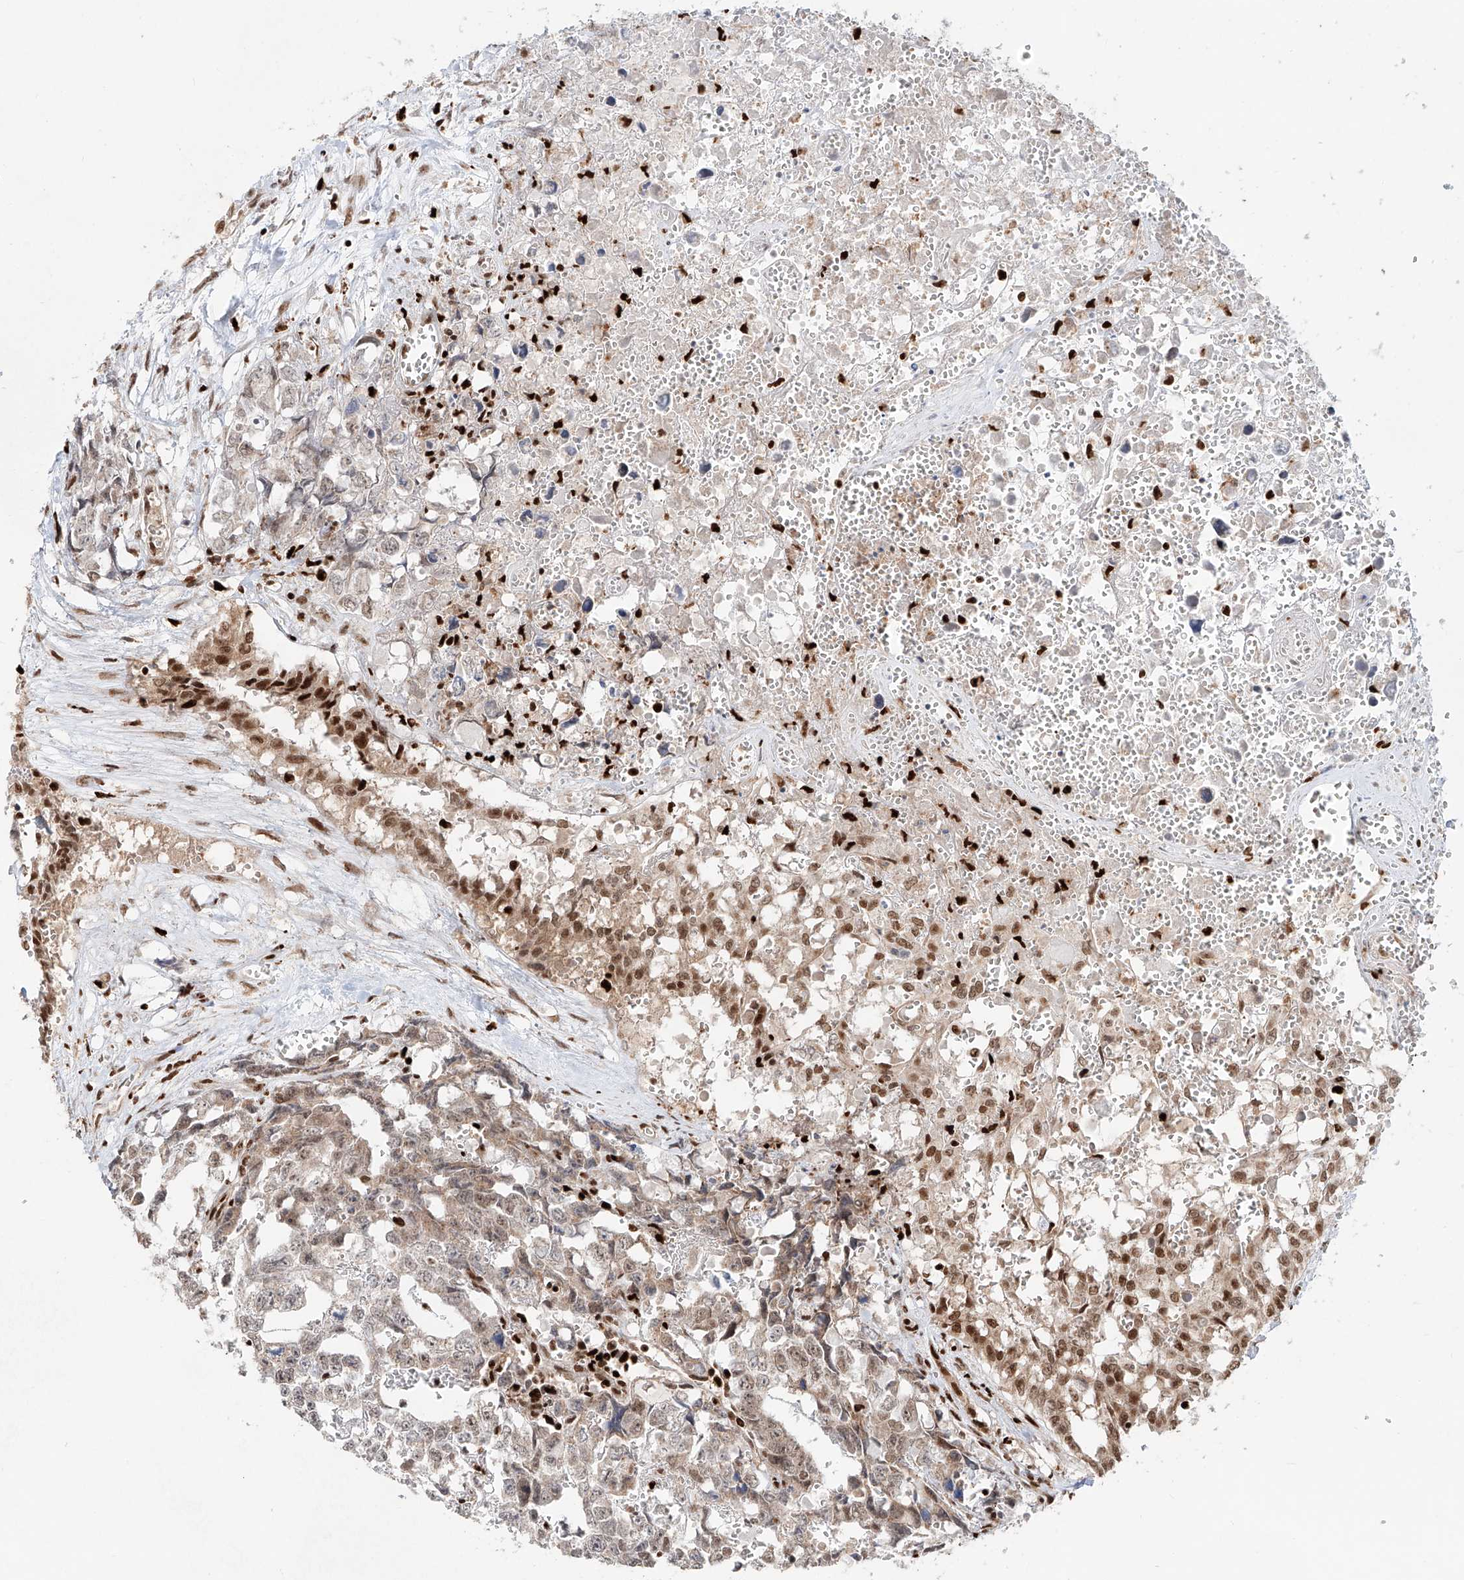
{"staining": {"intensity": "moderate", "quantity": "<25%", "location": "cytoplasmic/membranous,nuclear"}, "tissue": "testis cancer", "cell_type": "Tumor cells", "image_type": "cancer", "snomed": [{"axis": "morphology", "description": "Carcinoma, Embryonal, NOS"}, {"axis": "topography", "description": "Testis"}], "caption": "IHC micrograph of neoplastic tissue: human testis cancer stained using immunohistochemistry (IHC) reveals low levels of moderate protein expression localized specifically in the cytoplasmic/membranous and nuclear of tumor cells, appearing as a cytoplasmic/membranous and nuclear brown color.", "gene": "DZIP1L", "patient": {"sex": "male", "age": 31}}